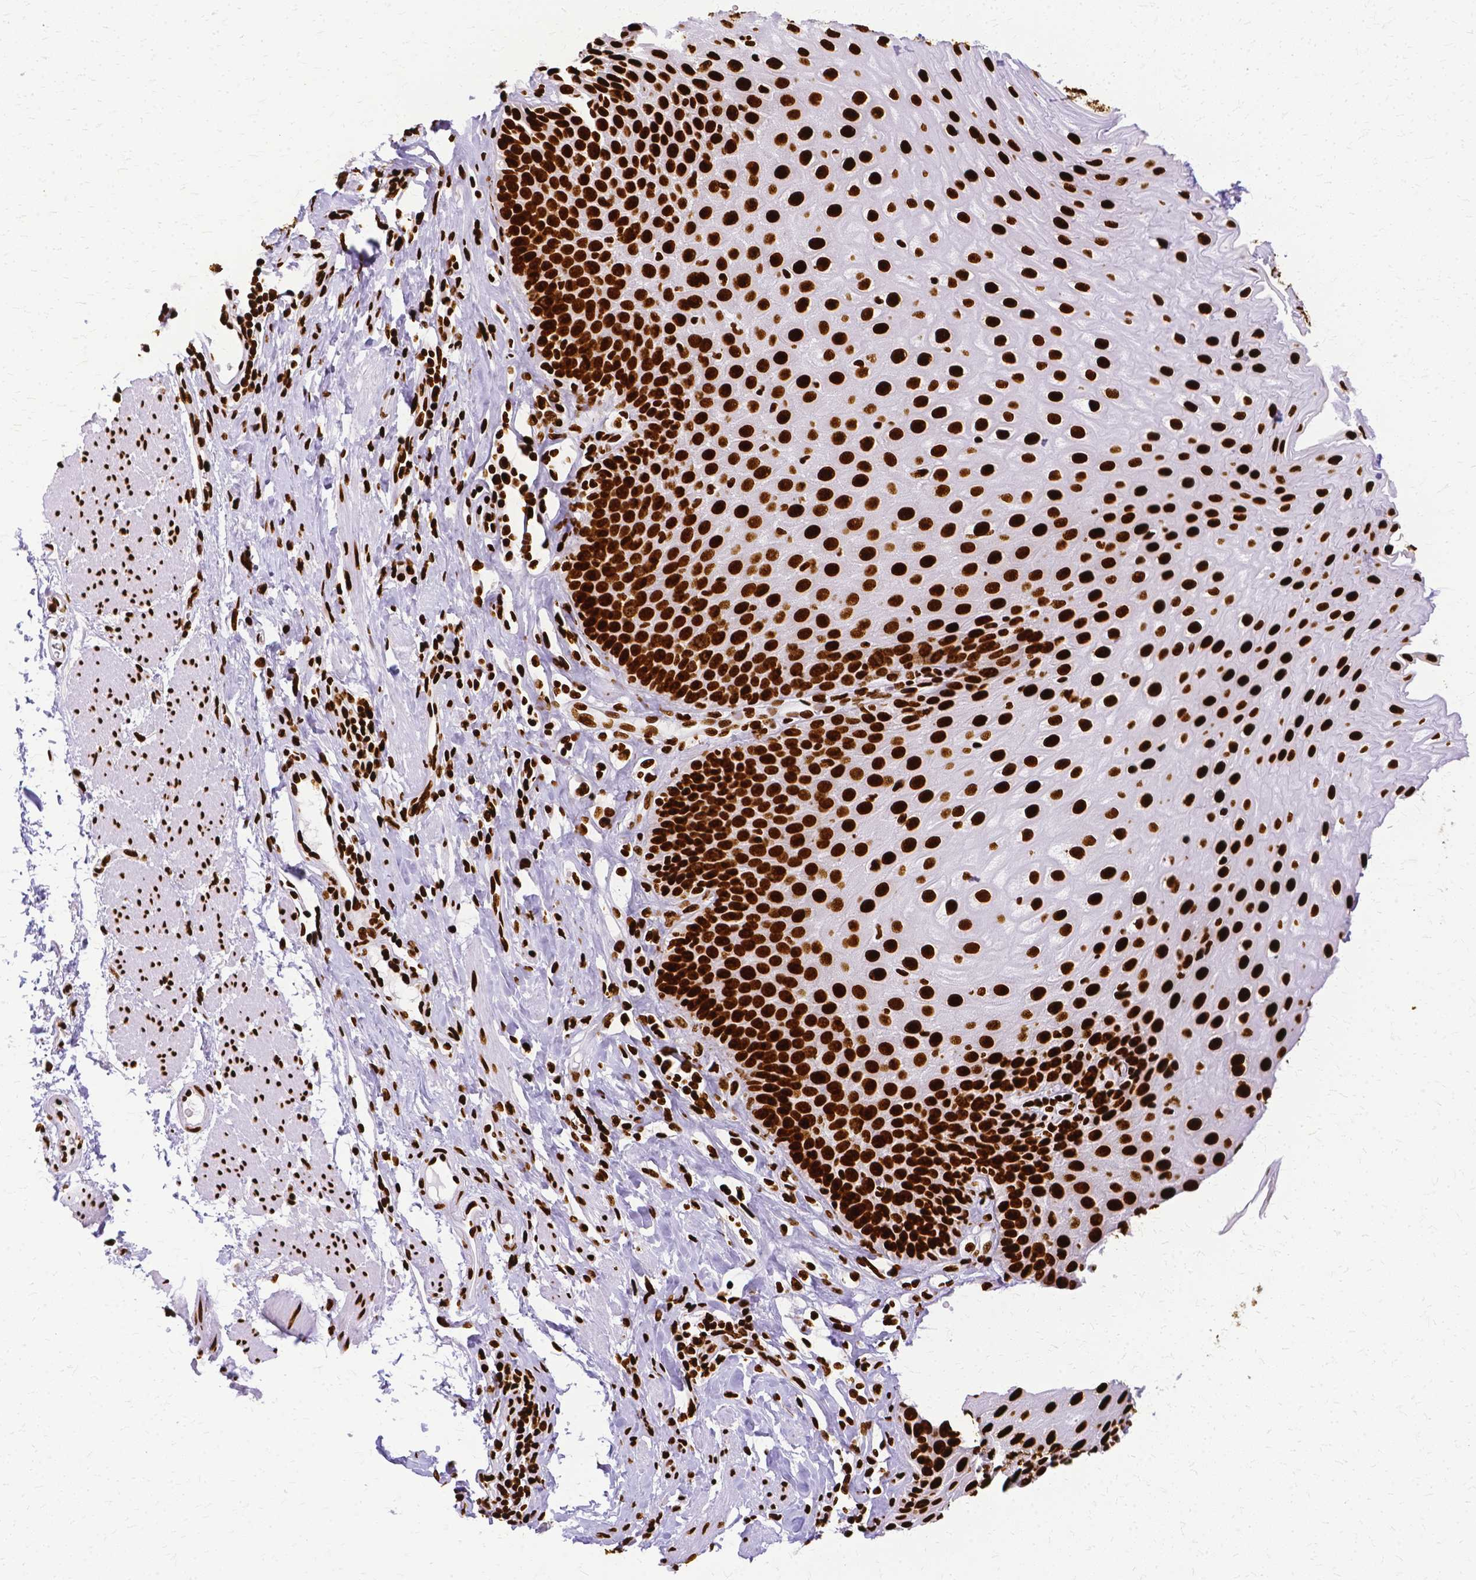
{"staining": {"intensity": "strong", "quantity": ">75%", "location": "nuclear"}, "tissue": "esophagus", "cell_type": "Squamous epithelial cells", "image_type": "normal", "snomed": [{"axis": "morphology", "description": "Normal tissue, NOS"}, {"axis": "topography", "description": "Esophagus"}], "caption": "Normal esophagus exhibits strong nuclear staining in about >75% of squamous epithelial cells (DAB (3,3'-diaminobenzidine) = brown stain, brightfield microscopy at high magnification)..", "gene": "SFPQ", "patient": {"sex": "female", "age": 61}}